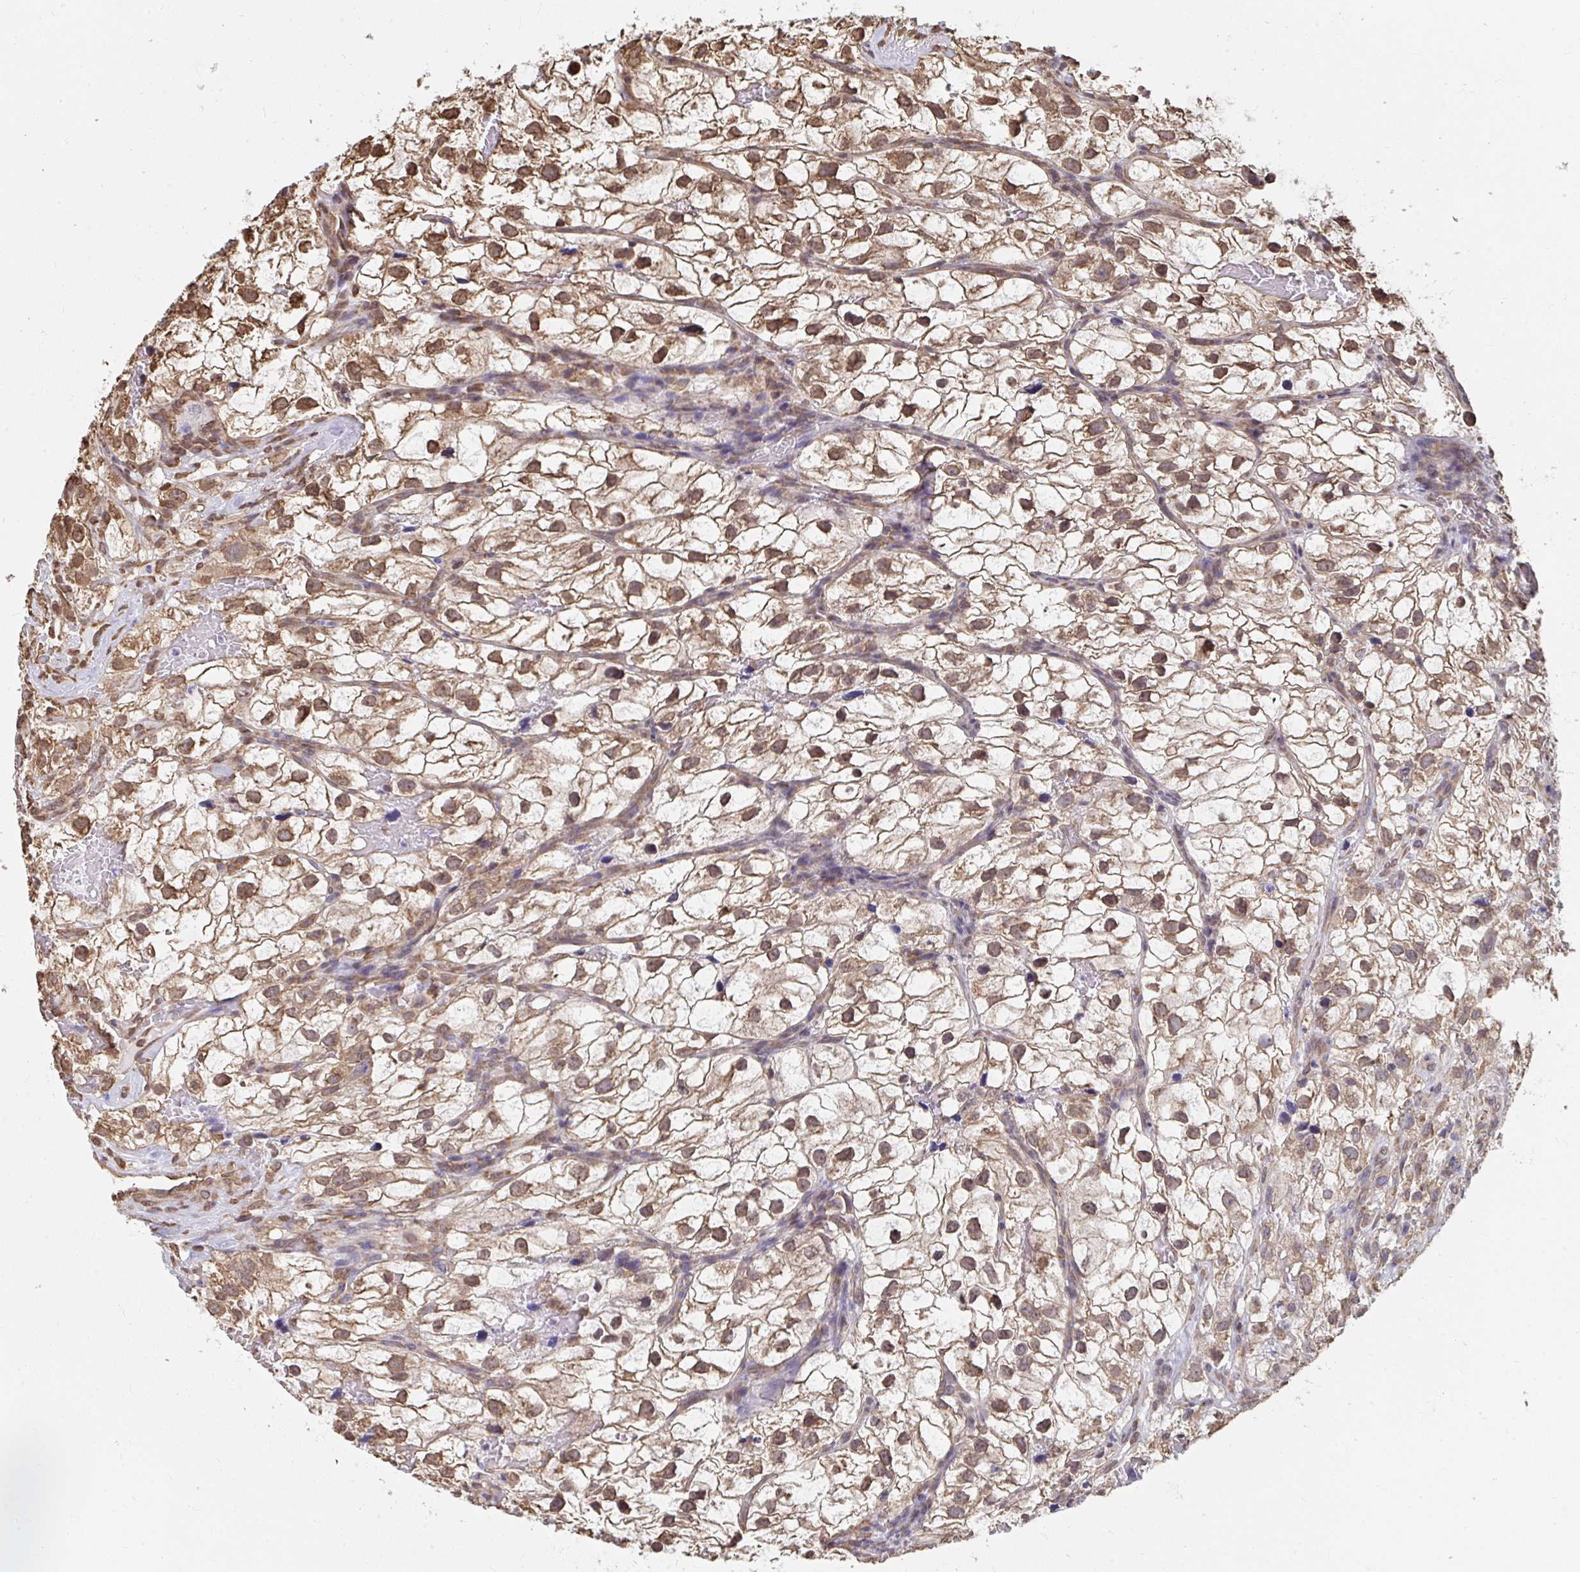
{"staining": {"intensity": "moderate", "quantity": ">75%", "location": "cytoplasmic/membranous,nuclear"}, "tissue": "renal cancer", "cell_type": "Tumor cells", "image_type": "cancer", "snomed": [{"axis": "morphology", "description": "Adenocarcinoma, NOS"}, {"axis": "topography", "description": "Kidney"}], "caption": "Renal cancer tissue demonstrates moderate cytoplasmic/membranous and nuclear expression in approximately >75% of tumor cells, visualized by immunohistochemistry.", "gene": "SYNCRIP", "patient": {"sex": "male", "age": 59}}